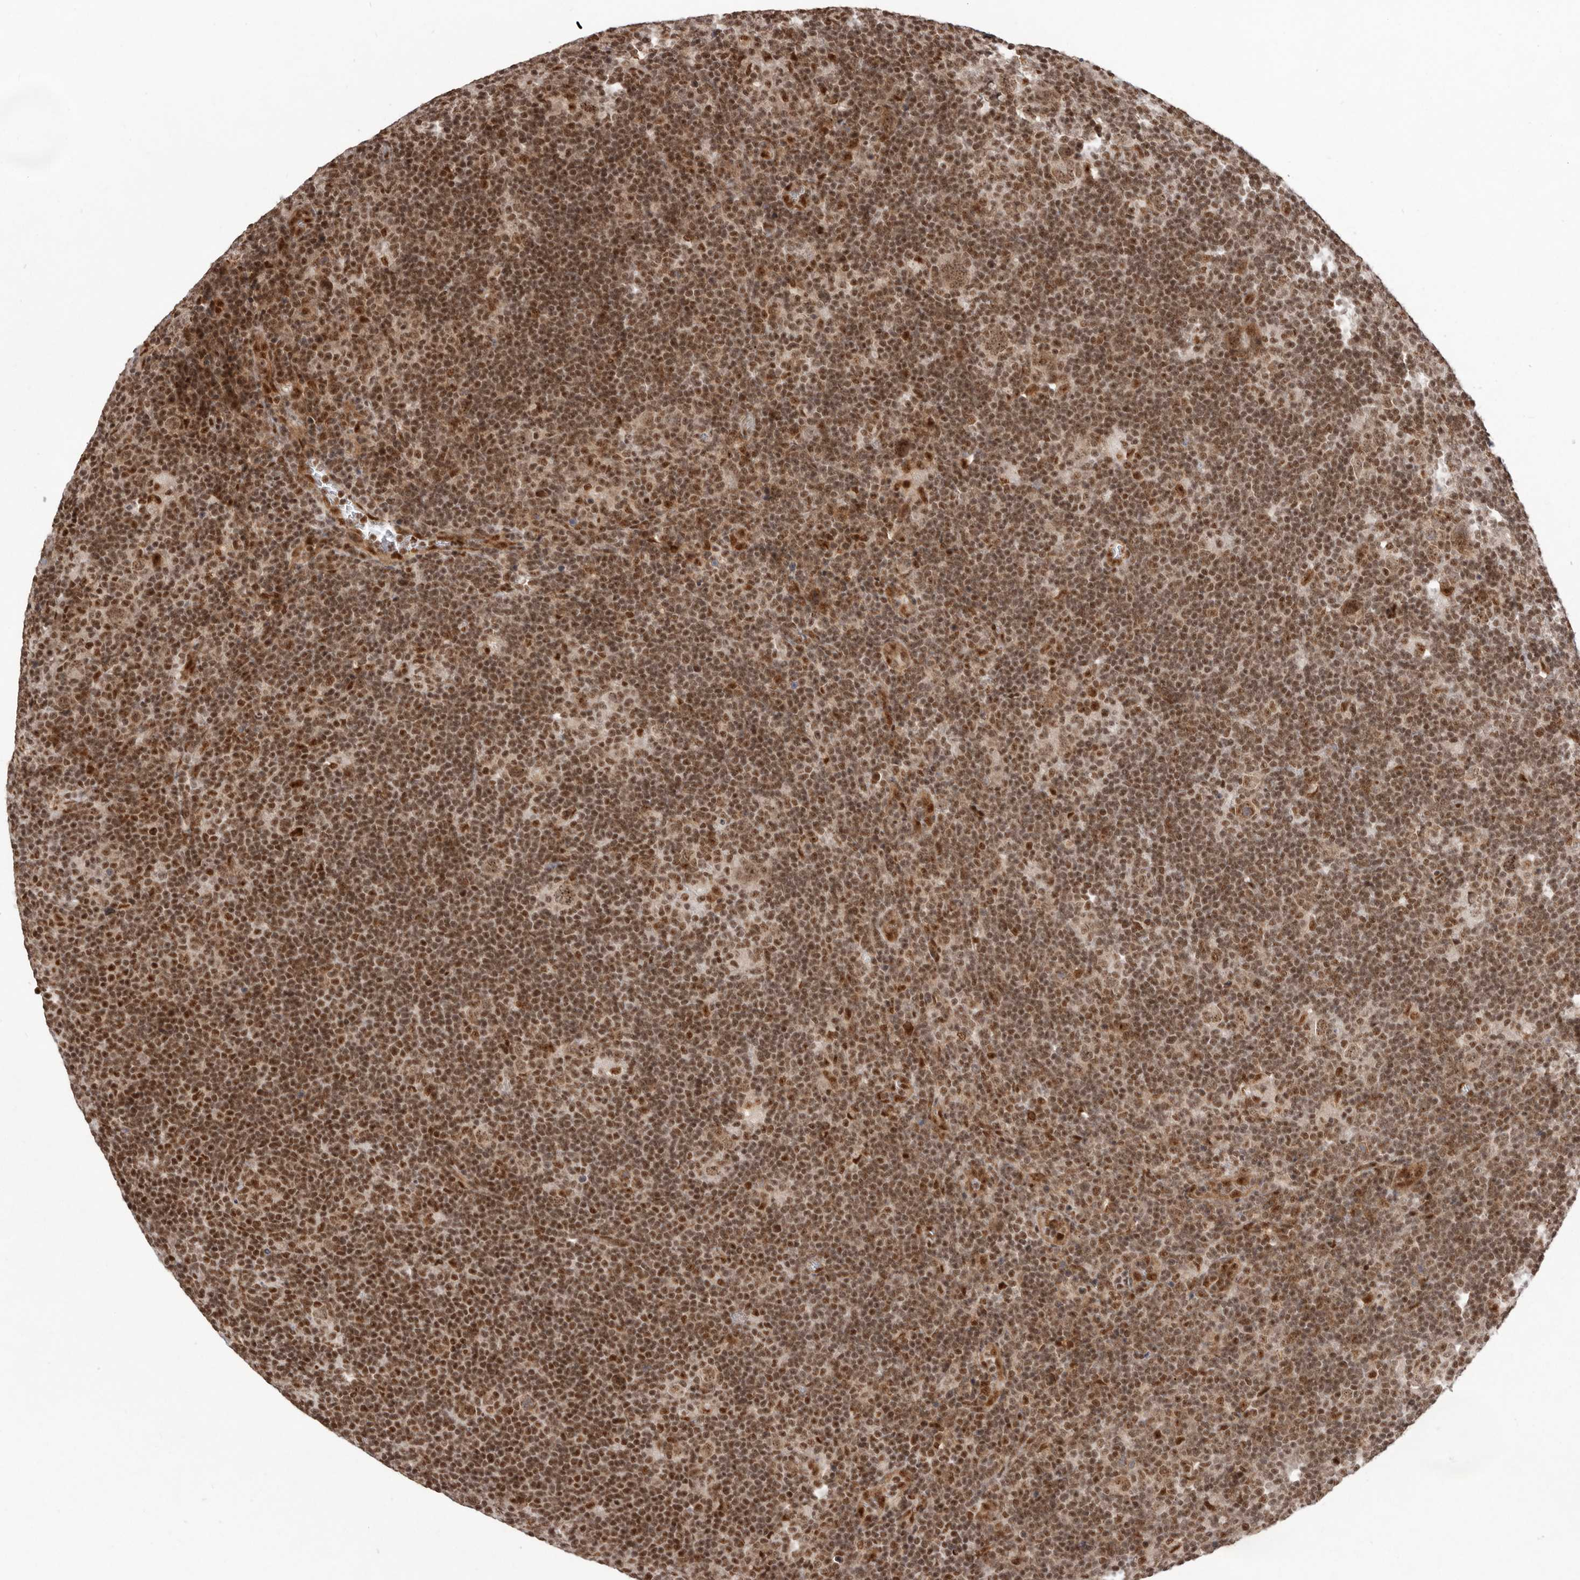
{"staining": {"intensity": "moderate", "quantity": ">75%", "location": "nuclear"}, "tissue": "lymphoma", "cell_type": "Tumor cells", "image_type": "cancer", "snomed": [{"axis": "morphology", "description": "Hodgkin's disease, NOS"}, {"axis": "topography", "description": "Lymph node"}], "caption": "A brown stain highlights moderate nuclear staining of a protein in human lymphoma tumor cells.", "gene": "CHTOP", "patient": {"sex": "female", "age": 57}}